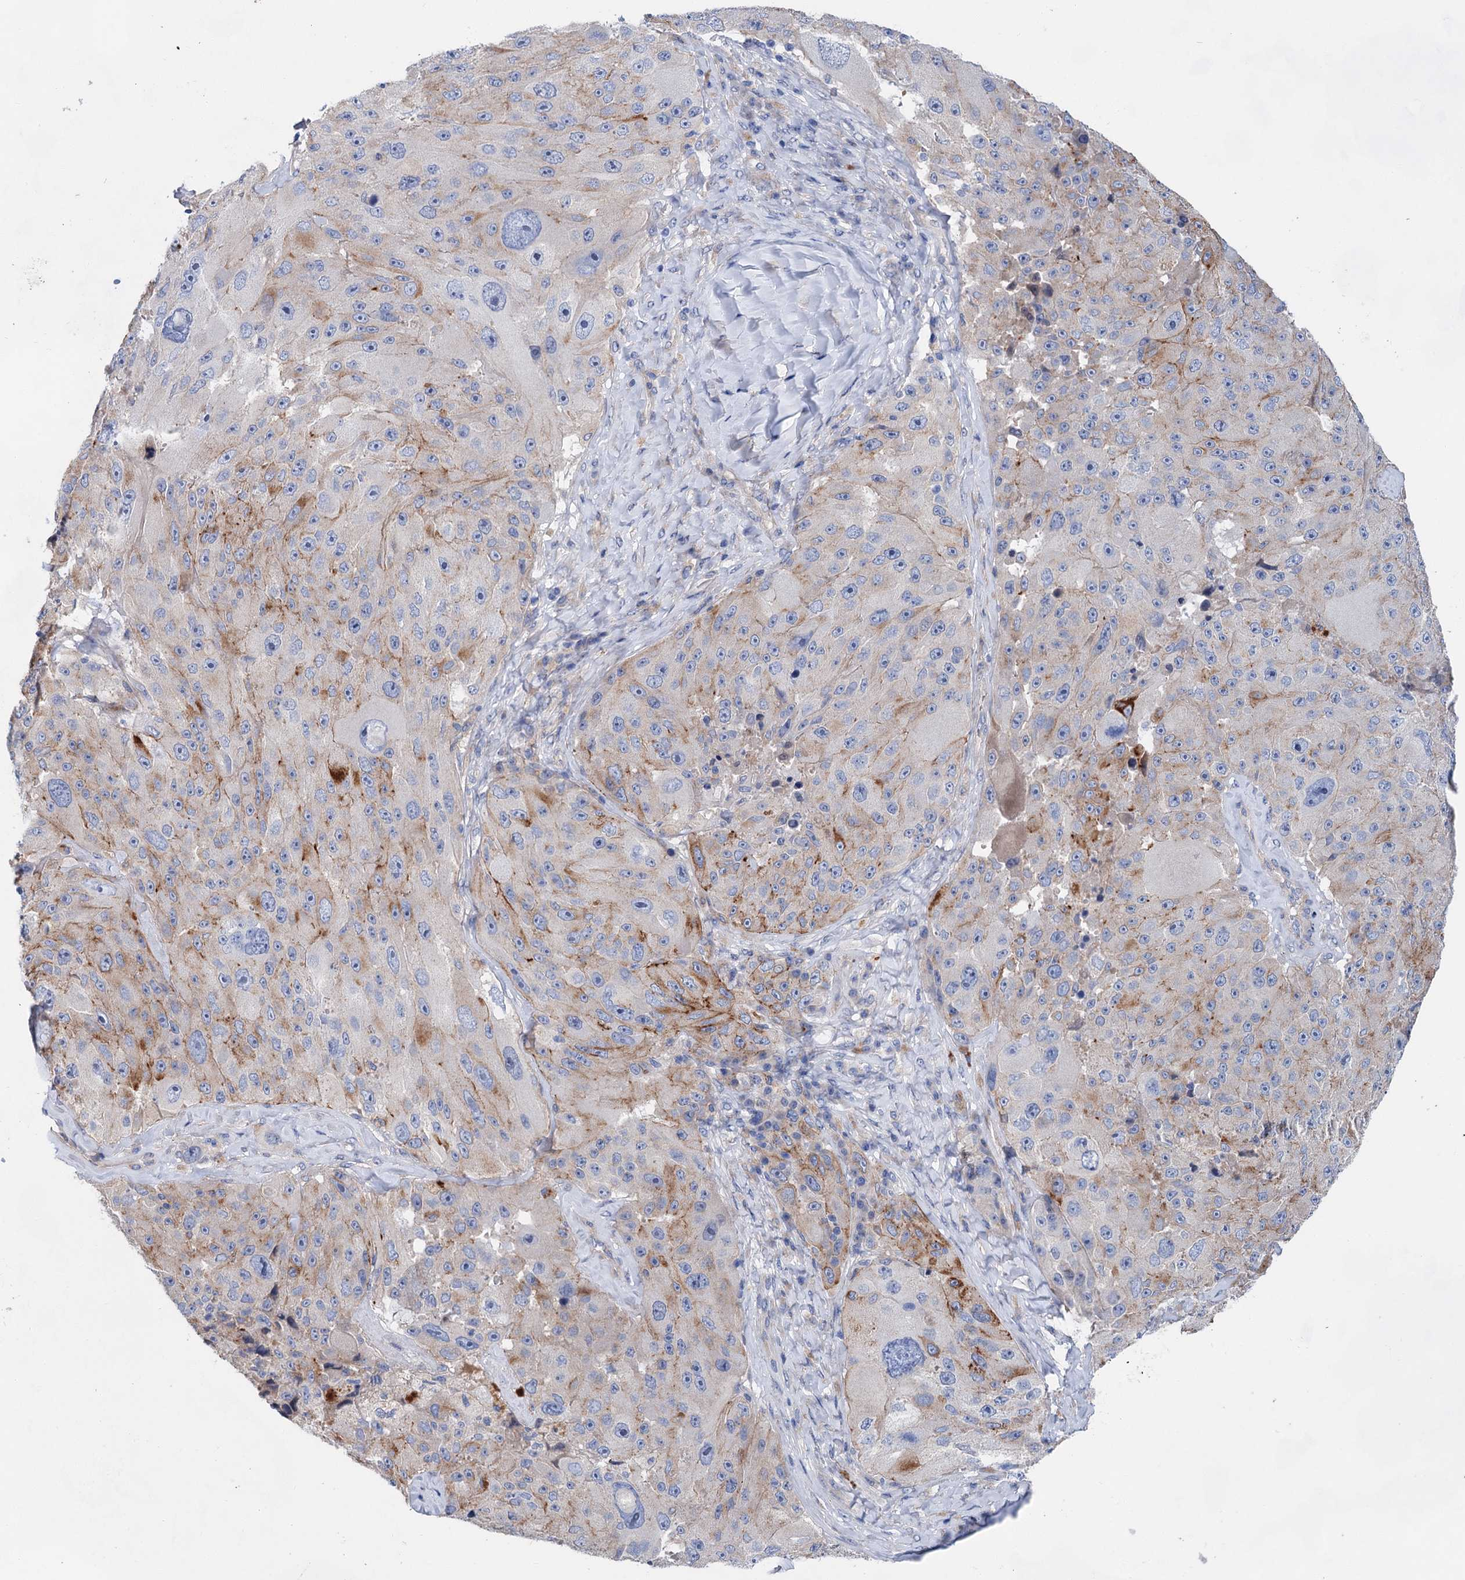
{"staining": {"intensity": "moderate", "quantity": "<25%", "location": "cytoplasmic/membranous"}, "tissue": "melanoma", "cell_type": "Tumor cells", "image_type": "cancer", "snomed": [{"axis": "morphology", "description": "Malignant melanoma, Metastatic site"}, {"axis": "topography", "description": "Lymph node"}], "caption": "Malignant melanoma (metastatic site) stained with DAB IHC reveals low levels of moderate cytoplasmic/membranous staining in approximately <25% of tumor cells.", "gene": "GPR155", "patient": {"sex": "male", "age": 62}}